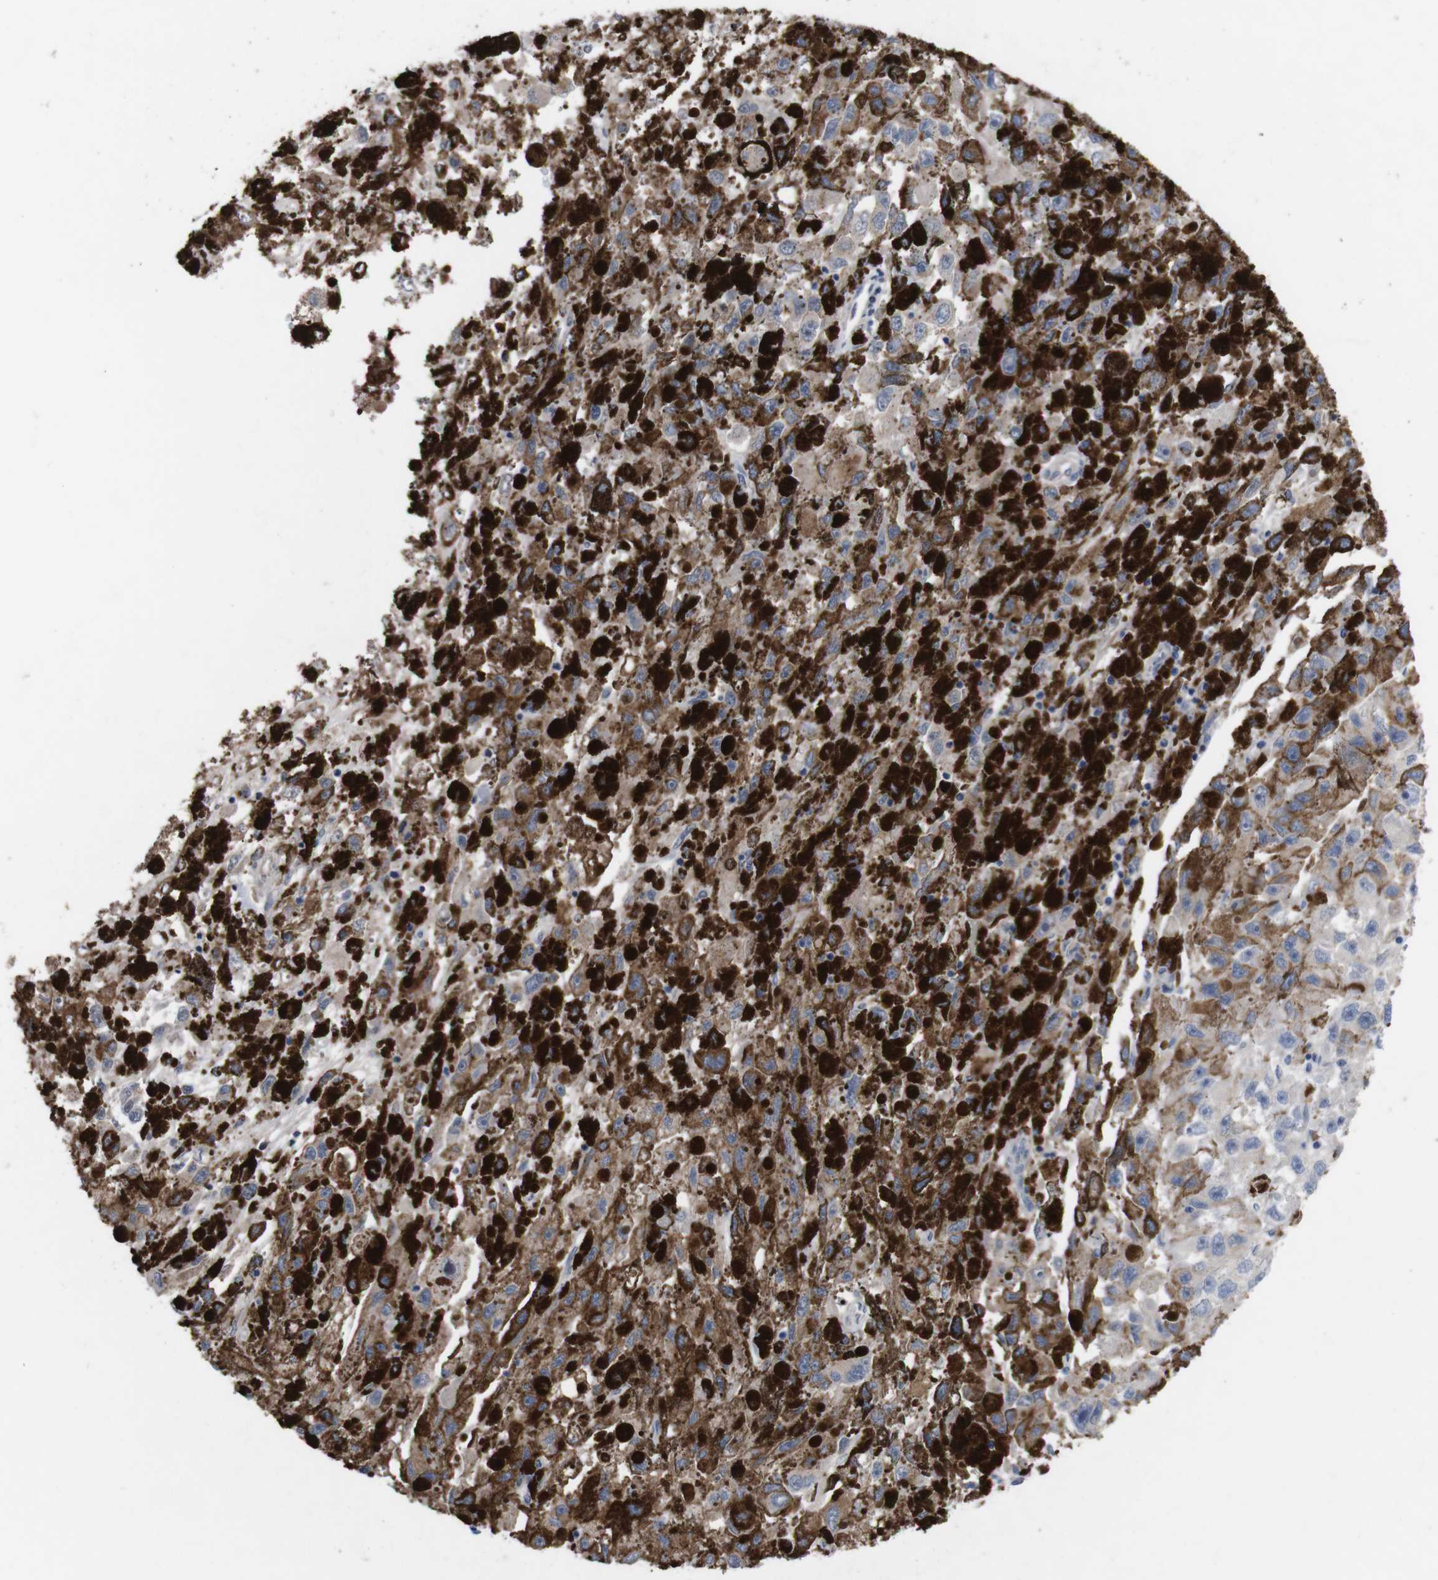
{"staining": {"intensity": "weak", "quantity": "25%-75%", "location": "cytoplasmic/membranous"}, "tissue": "melanoma", "cell_type": "Tumor cells", "image_type": "cancer", "snomed": [{"axis": "morphology", "description": "Malignant melanoma, NOS"}, {"axis": "topography", "description": "Skin"}], "caption": "IHC histopathology image of neoplastic tissue: melanoma stained using immunohistochemistry shows low levels of weak protein expression localized specifically in the cytoplasmic/membranous of tumor cells, appearing as a cytoplasmic/membranous brown color.", "gene": "C5AR1", "patient": {"sex": "female", "age": 104}}